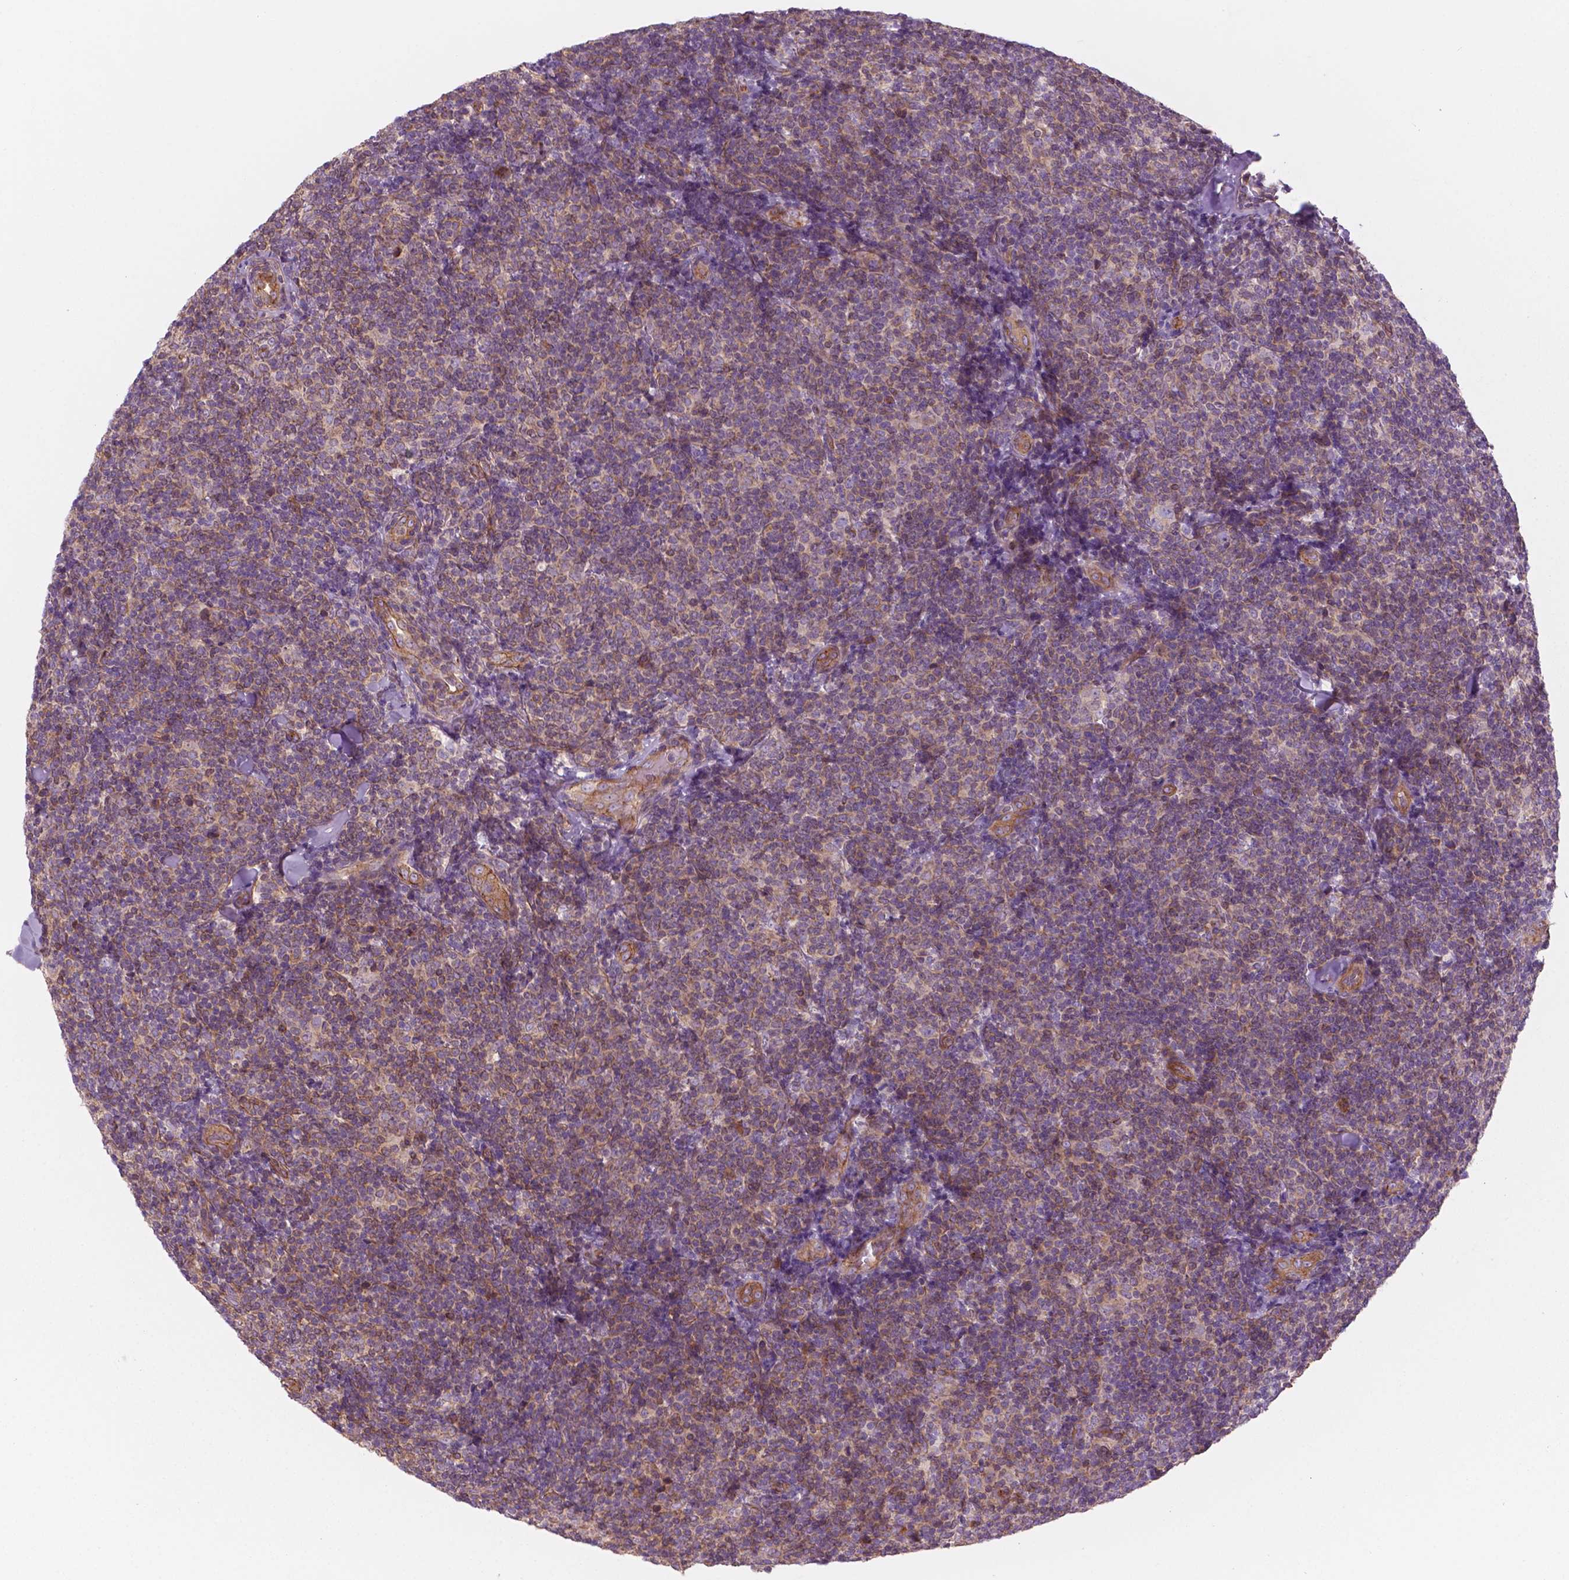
{"staining": {"intensity": "negative", "quantity": "none", "location": "none"}, "tissue": "lymphoma", "cell_type": "Tumor cells", "image_type": "cancer", "snomed": [{"axis": "morphology", "description": "Malignant lymphoma, non-Hodgkin's type, Low grade"}, {"axis": "topography", "description": "Lymph node"}], "caption": "Tumor cells show no significant protein positivity in lymphoma.", "gene": "SURF4", "patient": {"sex": "female", "age": 56}}